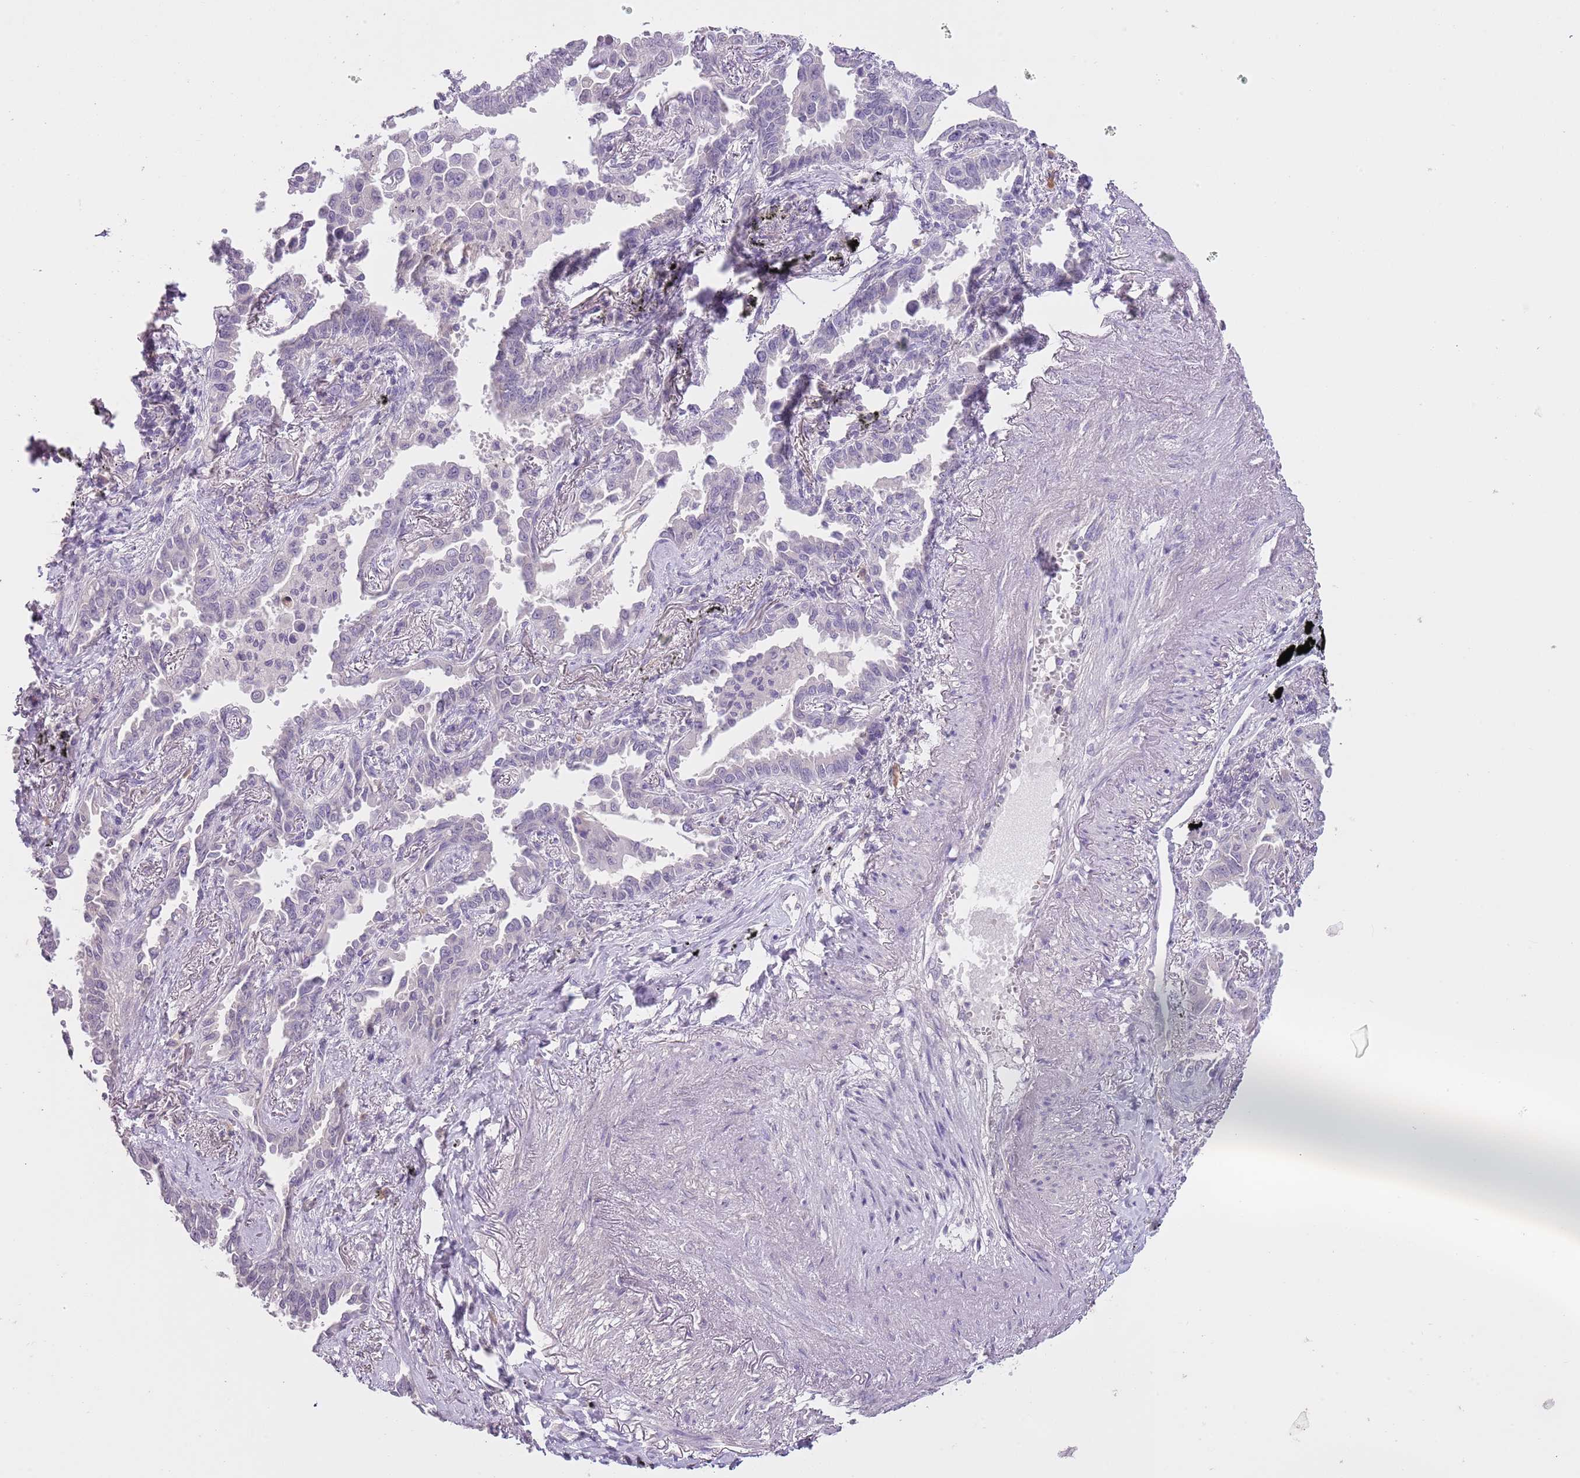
{"staining": {"intensity": "negative", "quantity": "none", "location": "none"}, "tissue": "lung cancer", "cell_type": "Tumor cells", "image_type": "cancer", "snomed": [{"axis": "morphology", "description": "Adenocarcinoma, NOS"}, {"axis": "topography", "description": "Lung"}], "caption": "A histopathology image of human lung cancer (adenocarcinoma) is negative for staining in tumor cells.", "gene": "SLC35E3", "patient": {"sex": "male", "age": 67}}